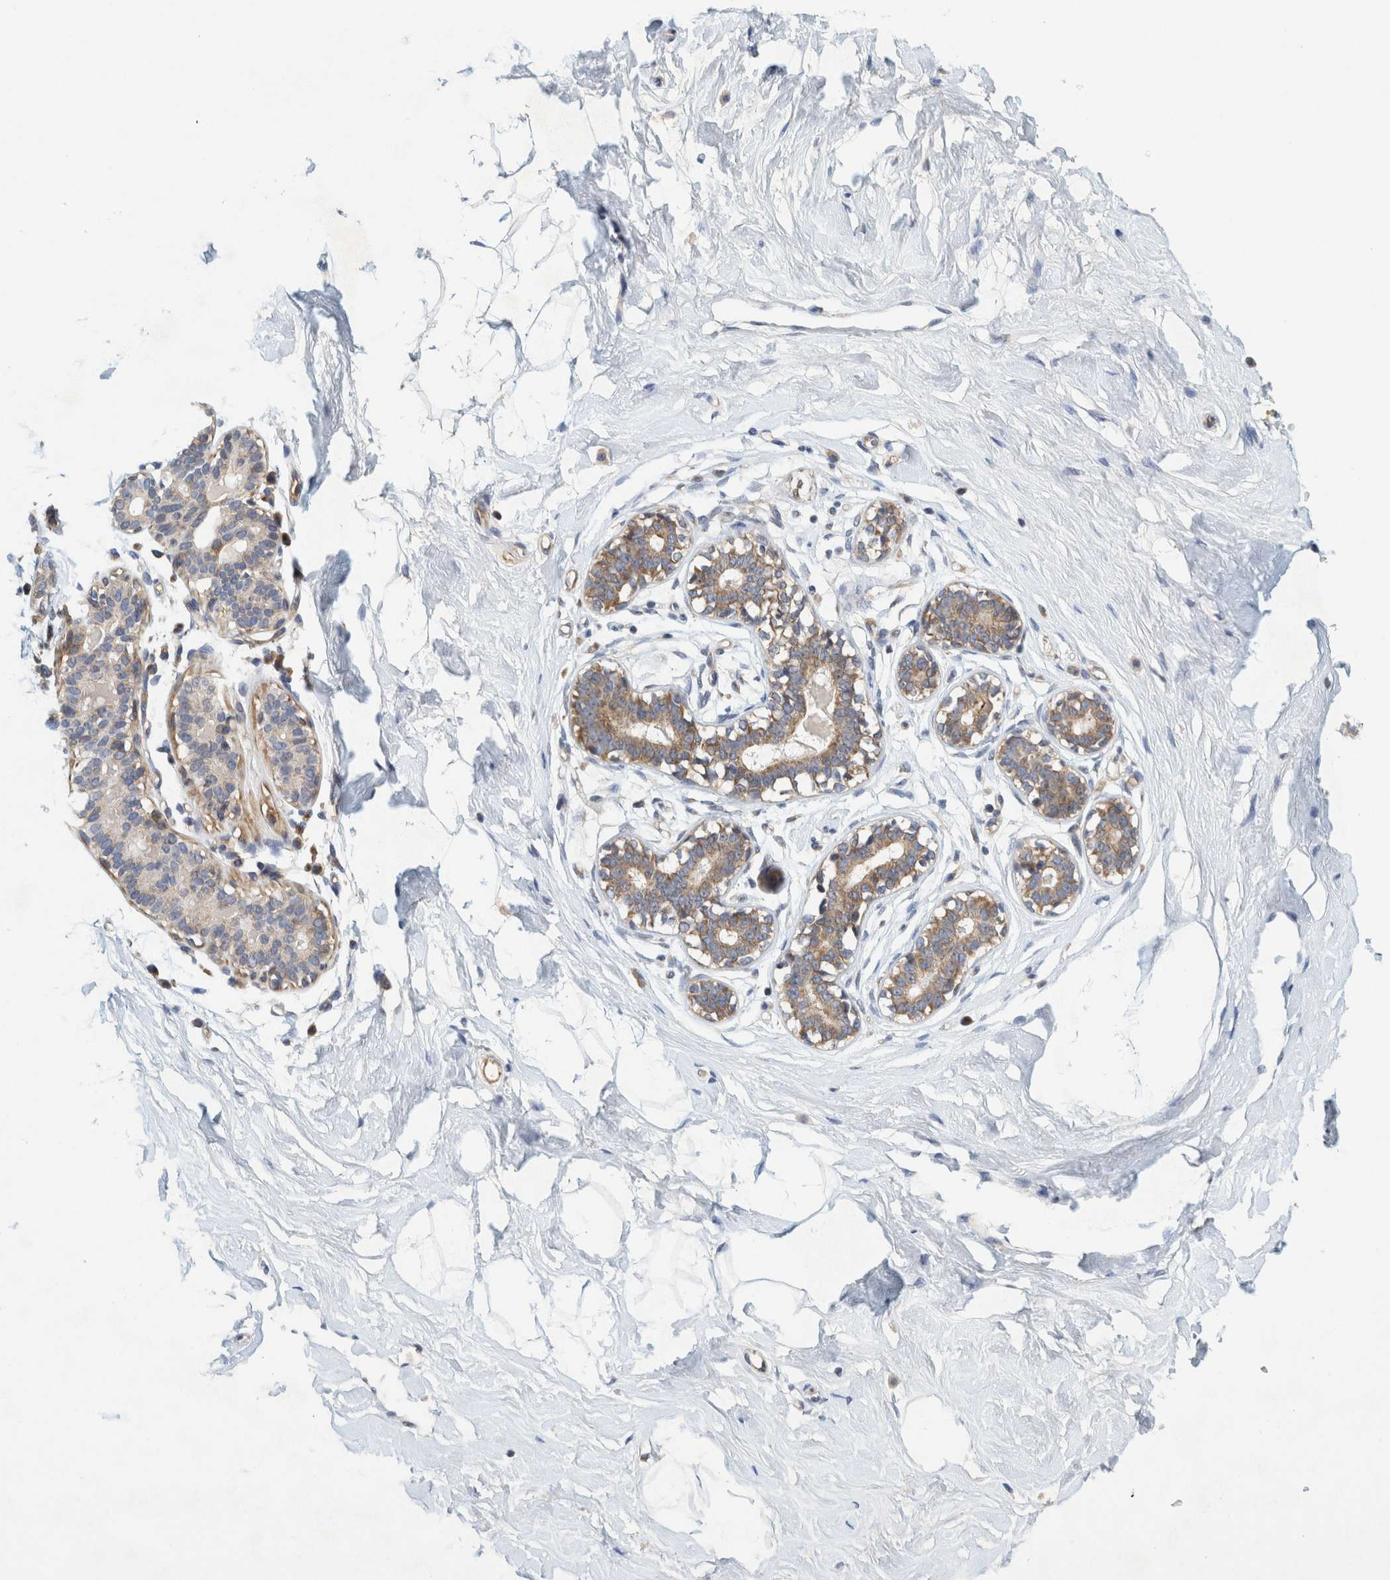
{"staining": {"intensity": "negative", "quantity": "none", "location": "none"}, "tissue": "breast", "cell_type": "Adipocytes", "image_type": "normal", "snomed": [{"axis": "morphology", "description": "Normal tissue, NOS"}, {"axis": "topography", "description": "Breast"}], "caption": "Micrograph shows no protein expression in adipocytes of benign breast.", "gene": "ZNF324B", "patient": {"sex": "female", "age": 23}}